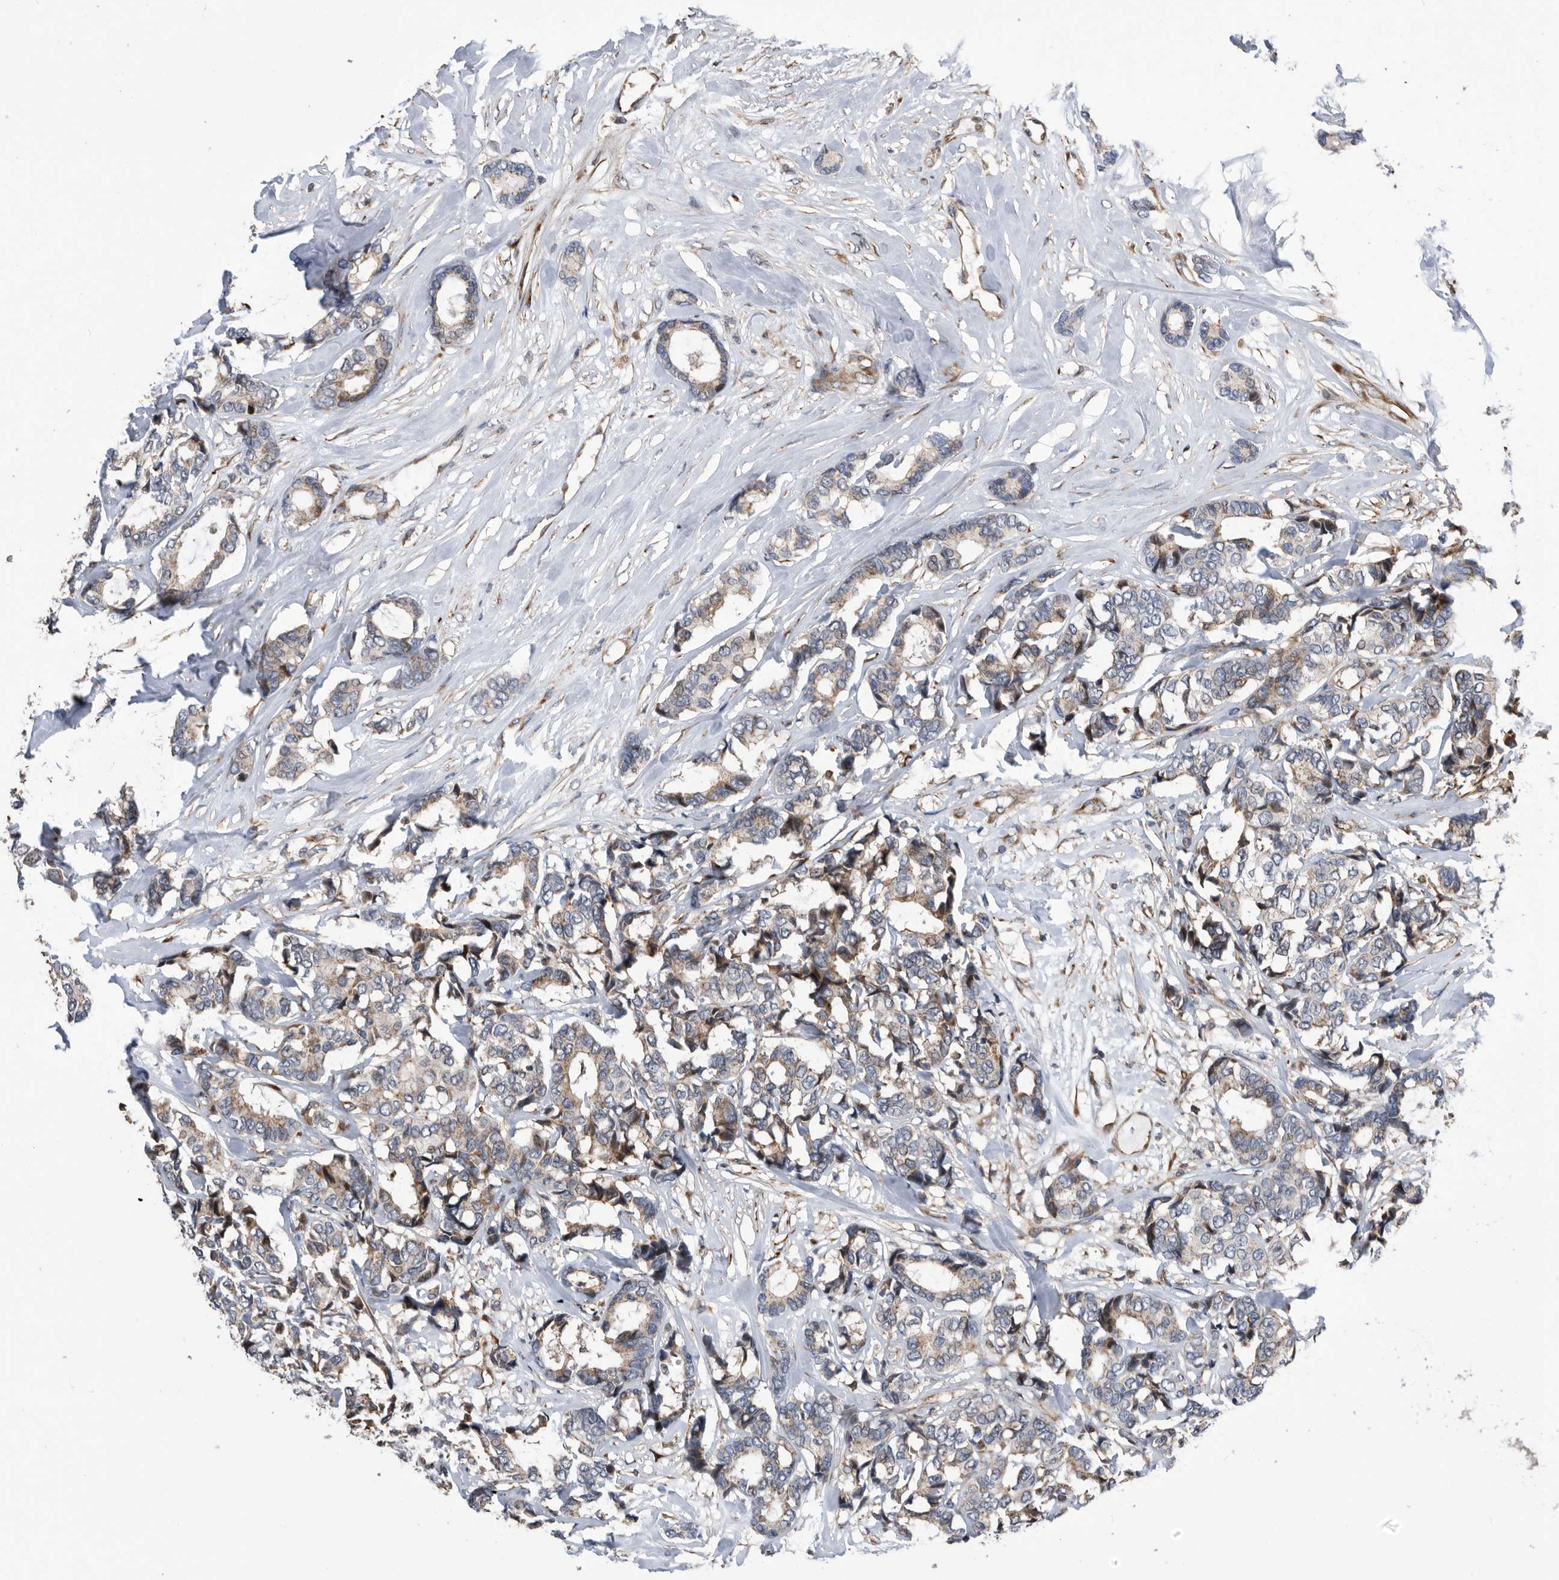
{"staining": {"intensity": "weak", "quantity": "<25%", "location": "cytoplasmic/membranous"}, "tissue": "breast cancer", "cell_type": "Tumor cells", "image_type": "cancer", "snomed": [{"axis": "morphology", "description": "Duct carcinoma"}, {"axis": "topography", "description": "Breast"}], "caption": "Tumor cells show no significant protein positivity in breast cancer.", "gene": "SERINC2", "patient": {"sex": "female", "age": 87}}